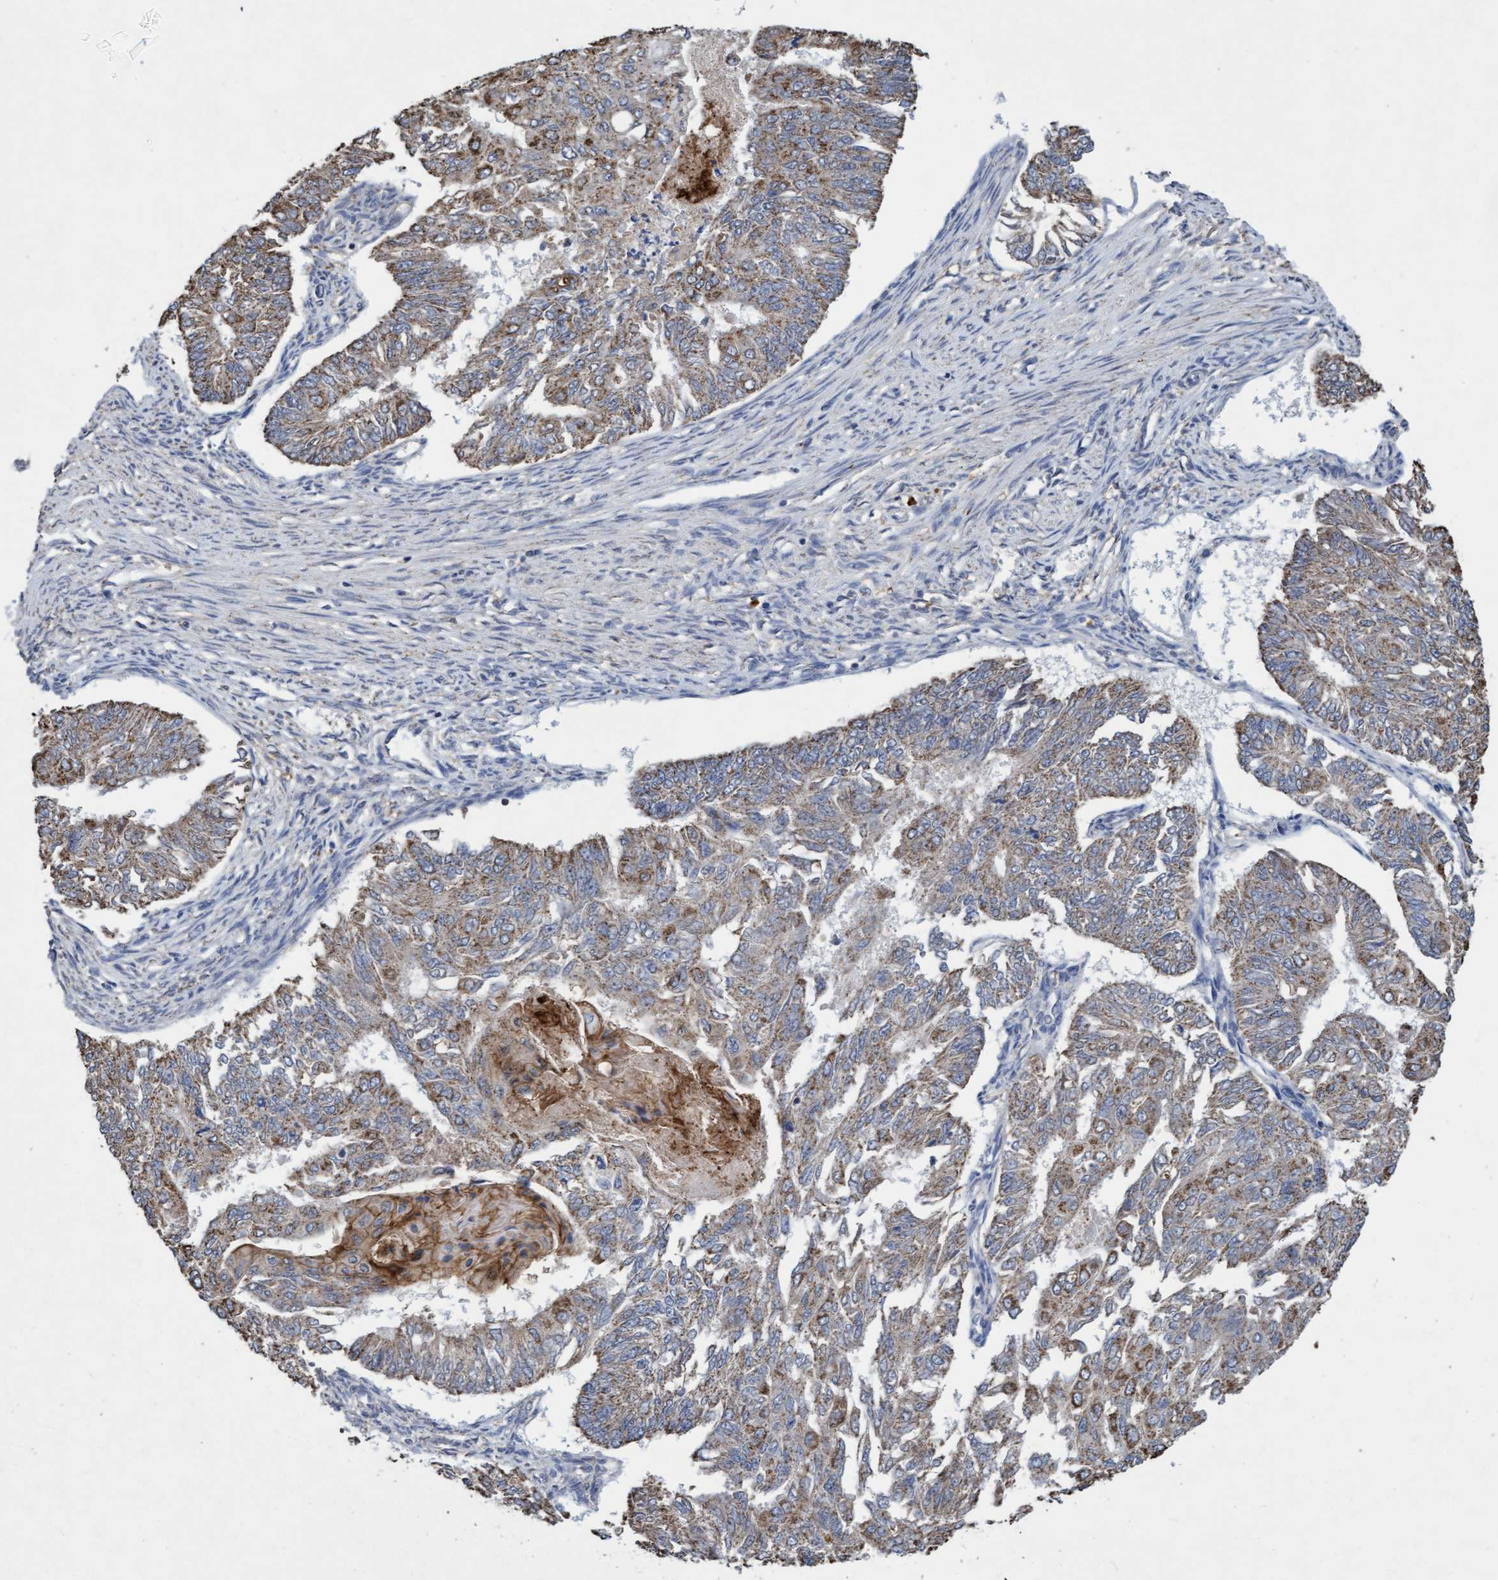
{"staining": {"intensity": "moderate", "quantity": ">75%", "location": "cytoplasmic/membranous"}, "tissue": "endometrial cancer", "cell_type": "Tumor cells", "image_type": "cancer", "snomed": [{"axis": "morphology", "description": "Adenocarcinoma, NOS"}, {"axis": "topography", "description": "Endometrium"}], "caption": "High-magnification brightfield microscopy of adenocarcinoma (endometrial) stained with DAB (brown) and counterstained with hematoxylin (blue). tumor cells exhibit moderate cytoplasmic/membranous staining is appreciated in about>75% of cells. The staining was performed using DAB (3,3'-diaminobenzidine), with brown indicating positive protein expression. Nuclei are stained blue with hematoxylin.", "gene": "VSIG8", "patient": {"sex": "female", "age": 32}}